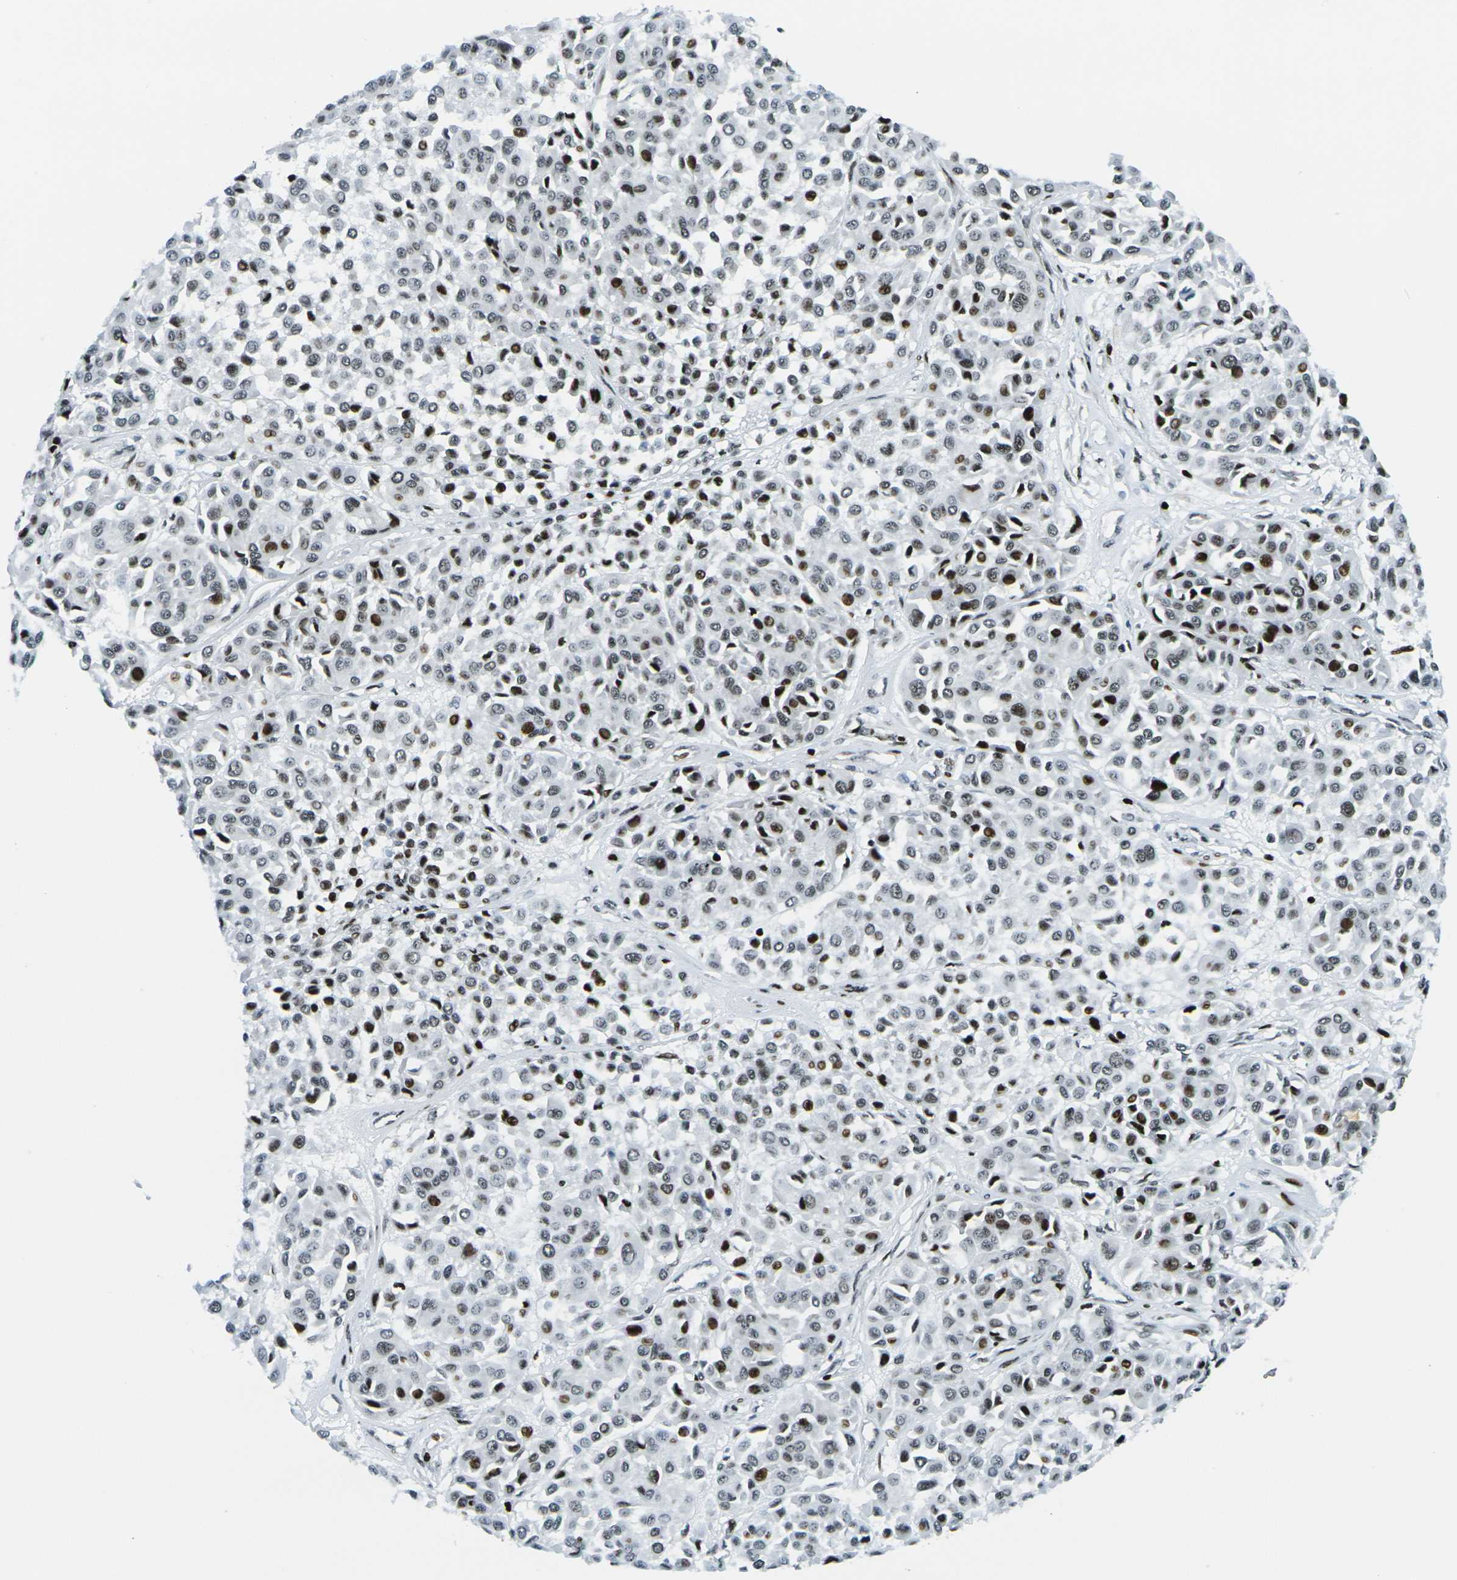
{"staining": {"intensity": "moderate", "quantity": "25%-75%", "location": "nuclear"}, "tissue": "melanoma", "cell_type": "Tumor cells", "image_type": "cancer", "snomed": [{"axis": "morphology", "description": "Malignant melanoma, Metastatic site"}, {"axis": "topography", "description": "Soft tissue"}], "caption": "Immunohistochemical staining of human melanoma shows medium levels of moderate nuclear protein positivity in approximately 25%-75% of tumor cells.", "gene": "H3-3A", "patient": {"sex": "male", "age": 41}}